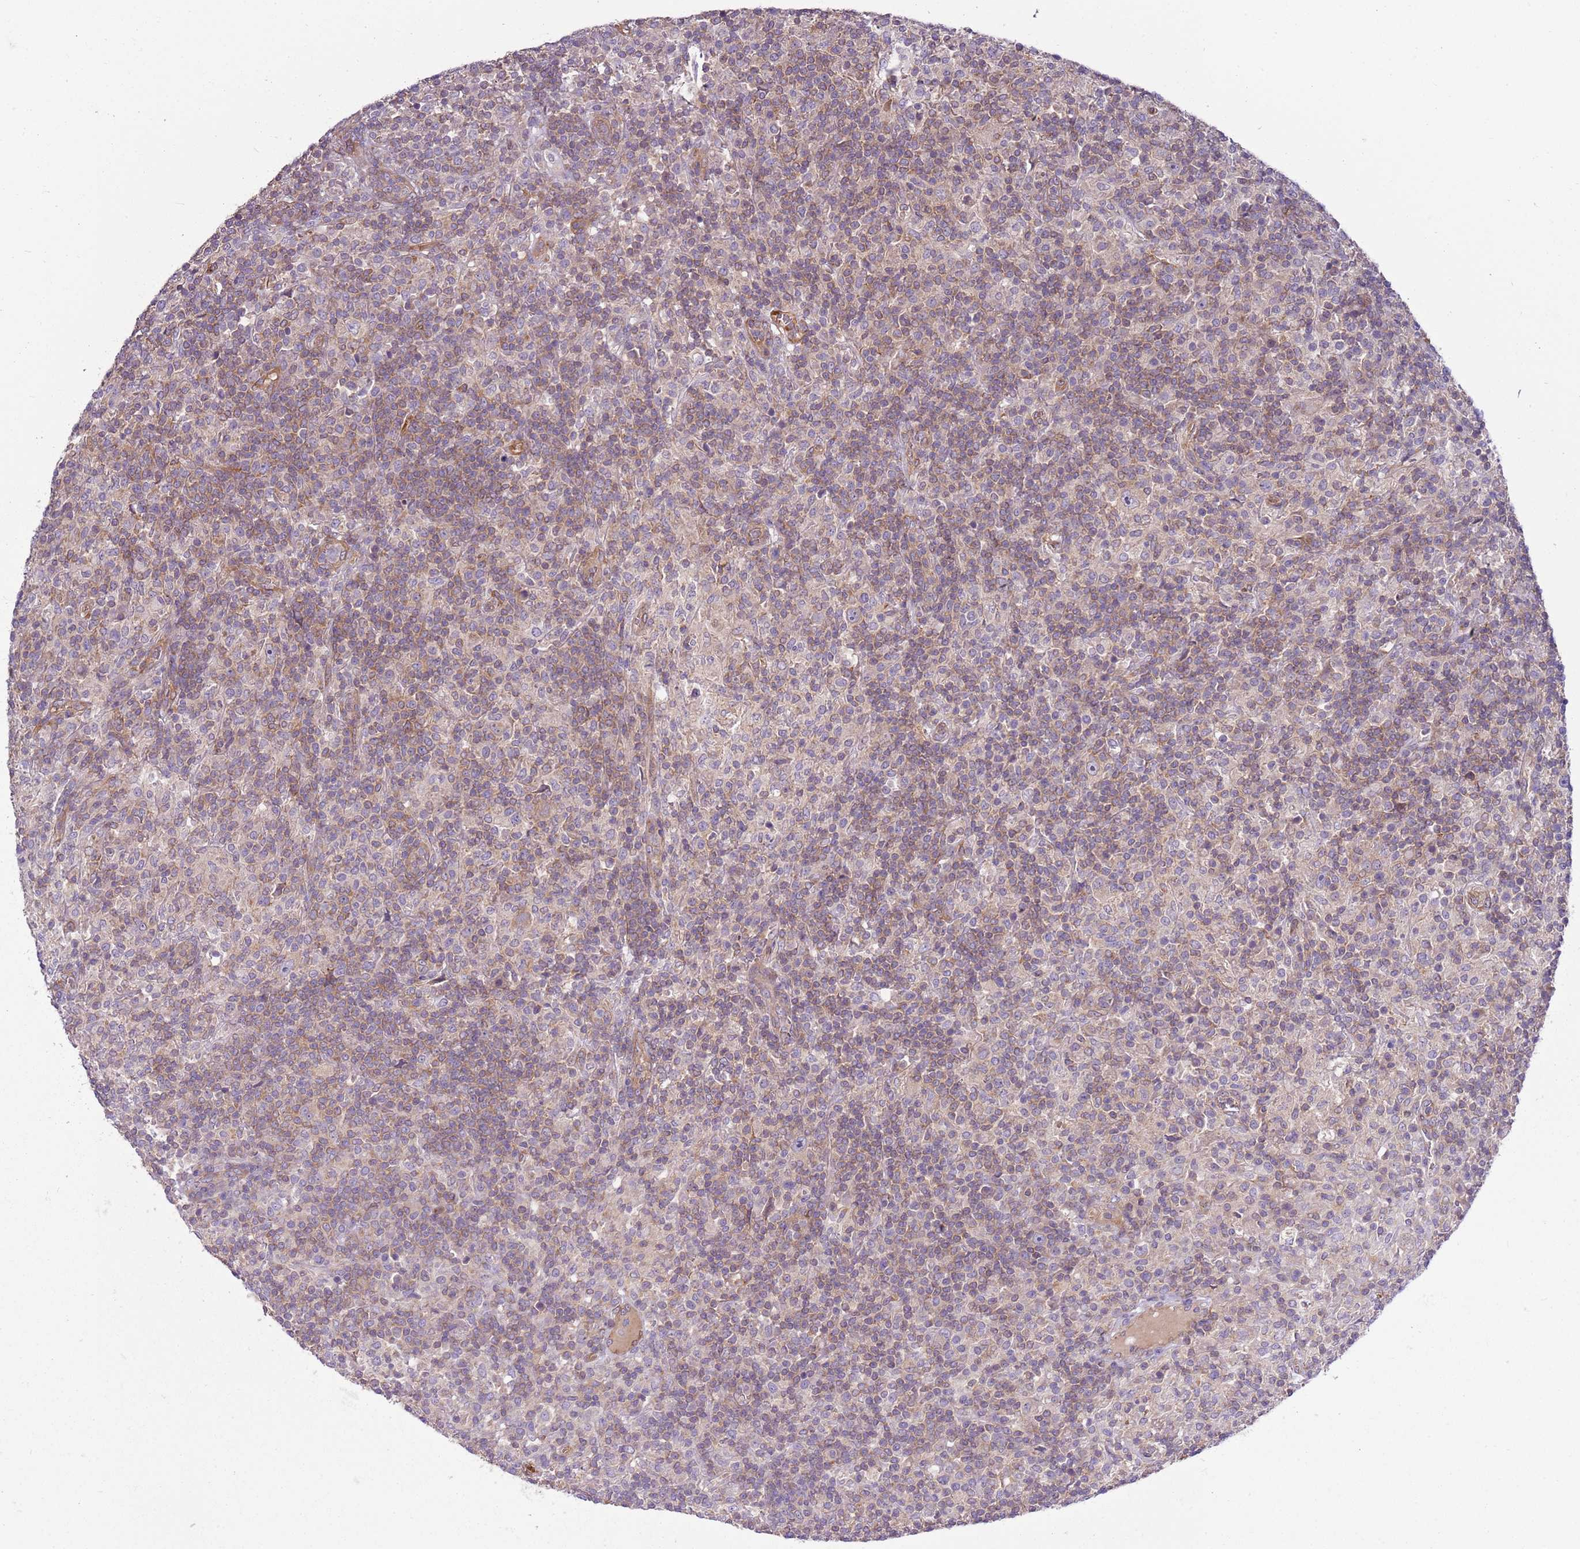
{"staining": {"intensity": "weak", "quantity": "<25%", "location": "cytoplasmic/membranous"}, "tissue": "lymphoma", "cell_type": "Tumor cells", "image_type": "cancer", "snomed": [{"axis": "morphology", "description": "Hodgkin's disease, NOS"}, {"axis": "topography", "description": "Lymph node"}], "caption": "This is an immunohistochemistry image of human Hodgkin's disease. There is no expression in tumor cells.", "gene": "GNL1", "patient": {"sex": "male", "age": 70}}